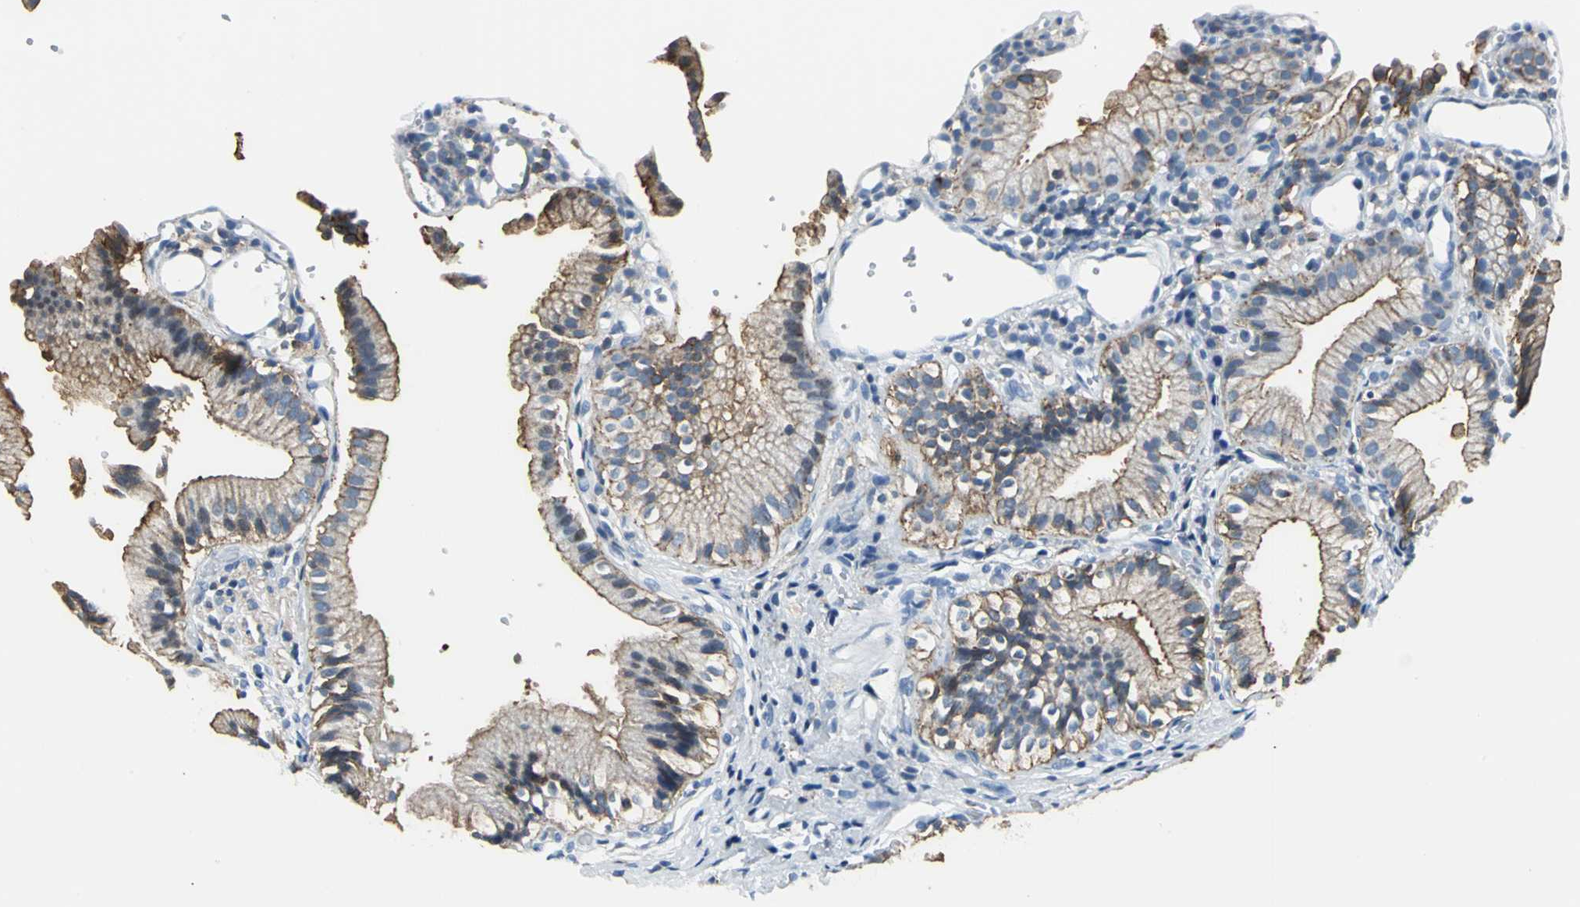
{"staining": {"intensity": "moderate", "quantity": ">75%", "location": "cytoplasmic/membranous"}, "tissue": "gallbladder", "cell_type": "Glandular cells", "image_type": "normal", "snomed": [{"axis": "morphology", "description": "Normal tissue, NOS"}, {"axis": "topography", "description": "Gallbladder"}], "caption": "Immunohistochemistry (IHC) of normal human gallbladder demonstrates medium levels of moderate cytoplasmic/membranous staining in about >75% of glandular cells.", "gene": "IQGAP2", "patient": {"sex": "male", "age": 65}}